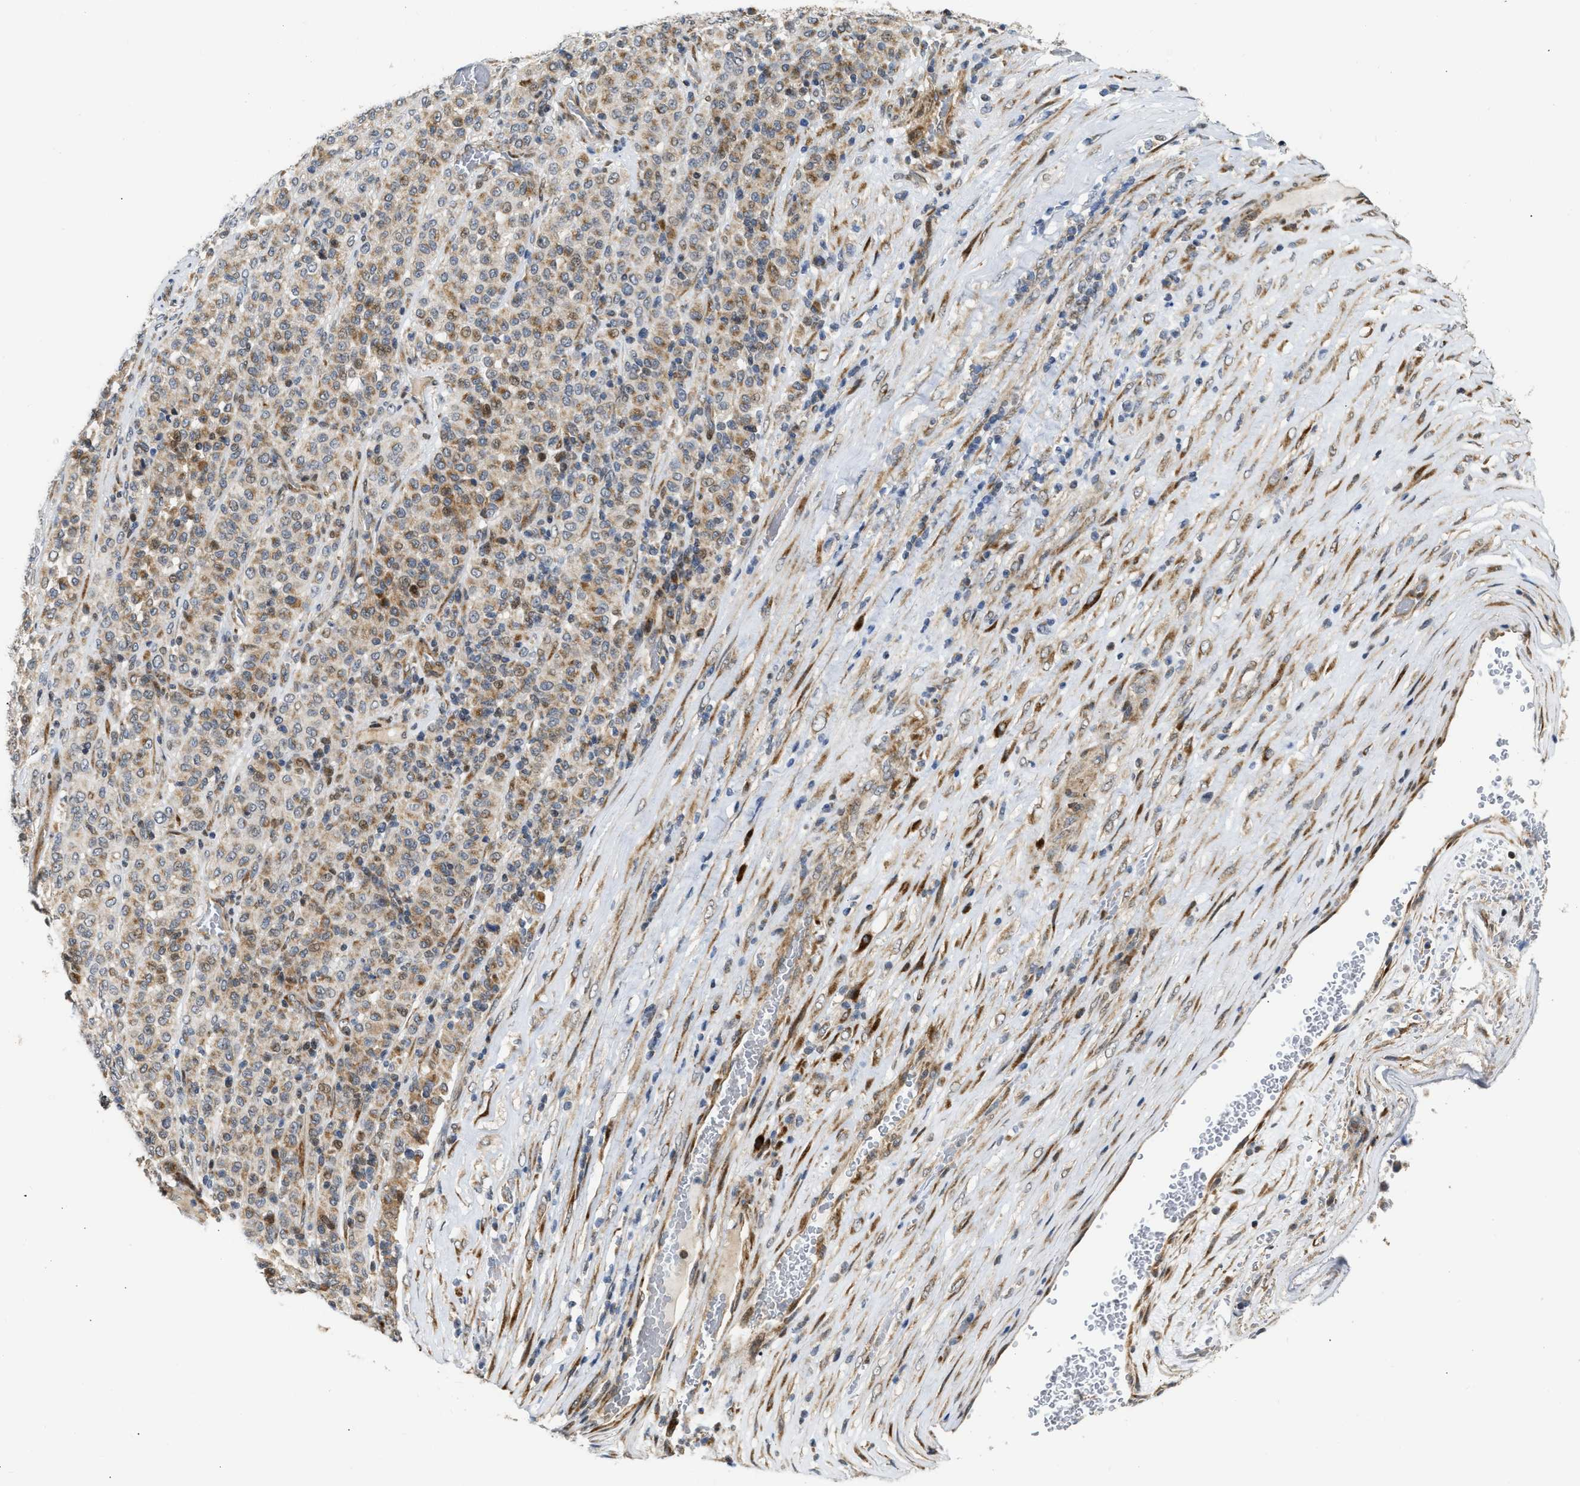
{"staining": {"intensity": "weak", "quantity": ">75%", "location": "cytoplasmic/membranous"}, "tissue": "melanoma", "cell_type": "Tumor cells", "image_type": "cancer", "snomed": [{"axis": "morphology", "description": "Malignant melanoma, Metastatic site"}, {"axis": "topography", "description": "Pancreas"}], "caption": "Immunohistochemistry of malignant melanoma (metastatic site) demonstrates low levels of weak cytoplasmic/membranous expression in approximately >75% of tumor cells.", "gene": "DEPTOR", "patient": {"sex": "female", "age": 30}}